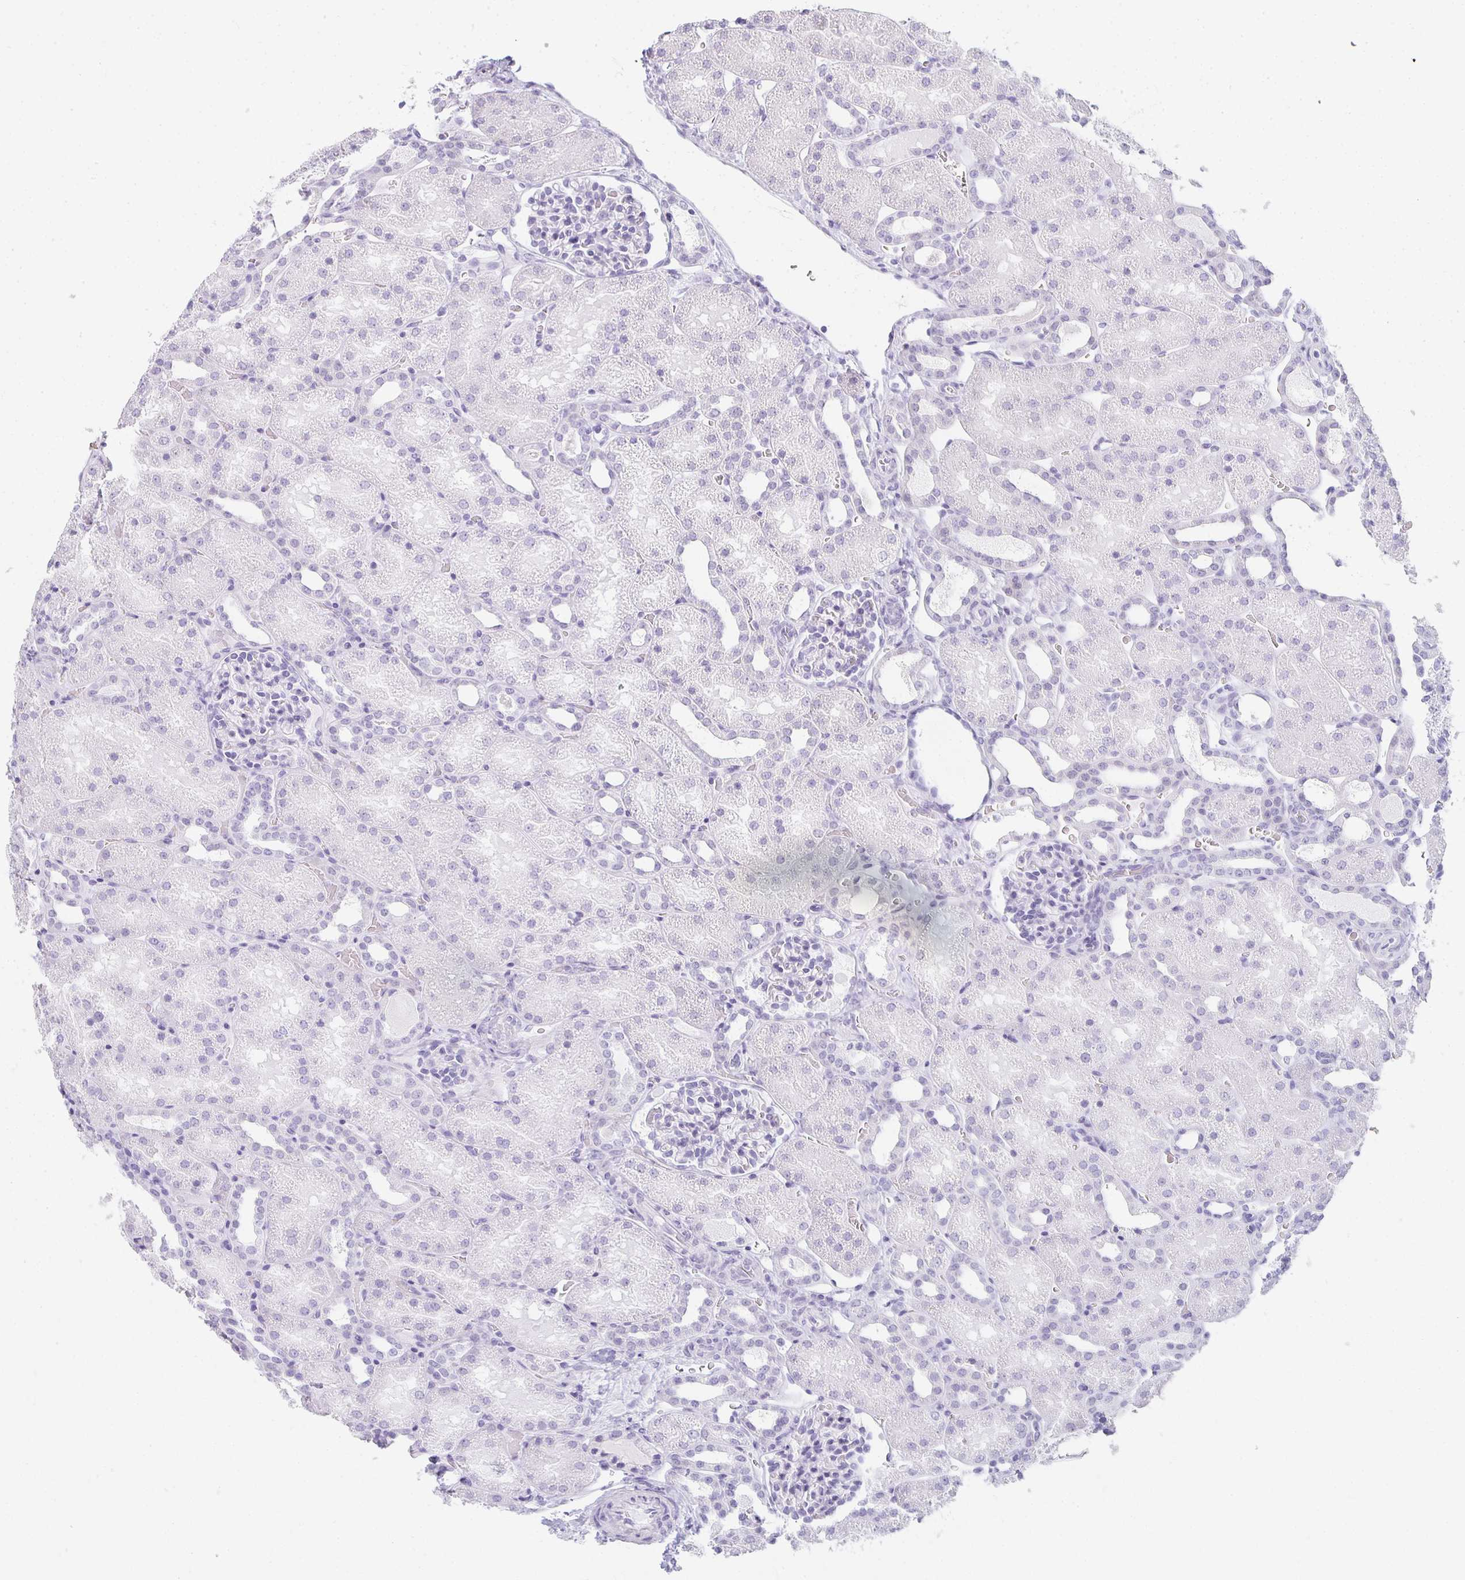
{"staining": {"intensity": "negative", "quantity": "none", "location": "none"}, "tissue": "kidney", "cell_type": "Cells in glomeruli", "image_type": "normal", "snomed": [{"axis": "morphology", "description": "Normal tissue, NOS"}, {"axis": "topography", "description": "Kidney"}], "caption": "Cells in glomeruli are negative for protein expression in unremarkable human kidney. The staining was performed using DAB to visualize the protein expression in brown, while the nuclei were stained in blue with hematoxylin (Magnification: 20x).", "gene": "TPSD1", "patient": {"sex": "male", "age": 2}}